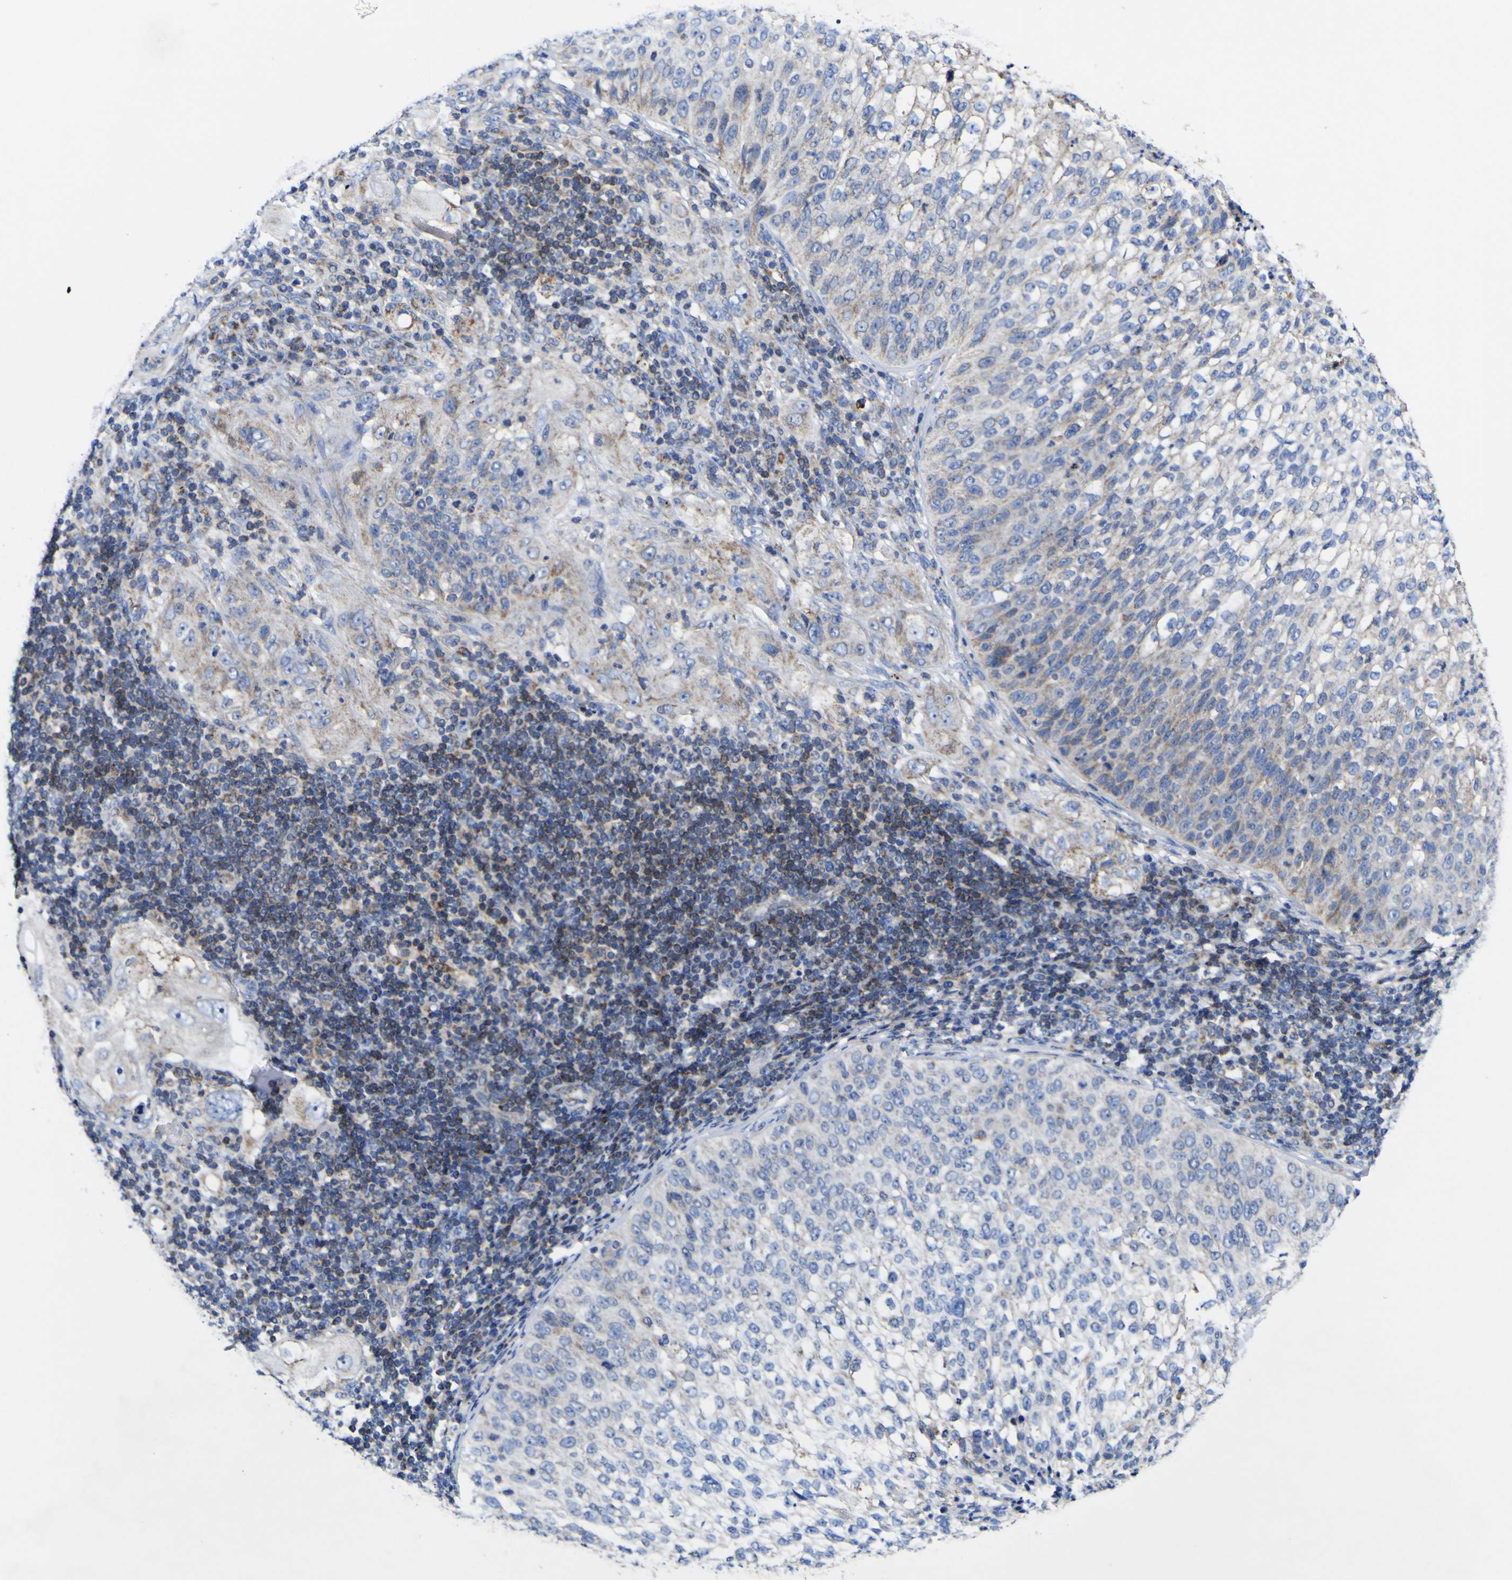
{"staining": {"intensity": "moderate", "quantity": "25%-75%", "location": "cytoplasmic/membranous"}, "tissue": "lung cancer", "cell_type": "Tumor cells", "image_type": "cancer", "snomed": [{"axis": "morphology", "description": "Inflammation, NOS"}, {"axis": "morphology", "description": "Squamous cell carcinoma, NOS"}, {"axis": "topography", "description": "Lymph node"}, {"axis": "topography", "description": "Soft tissue"}, {"axis": "topography", "description": "Lung"}], "caption": "Protein staining demonstrates moderate cytoplasmic/membranous positivity in approximately 25%-75% of tumor cells in squamous cell carcinoma (lung).", "gene": "CCDC90B", "patient": {"sex": "male", "age": 66}}